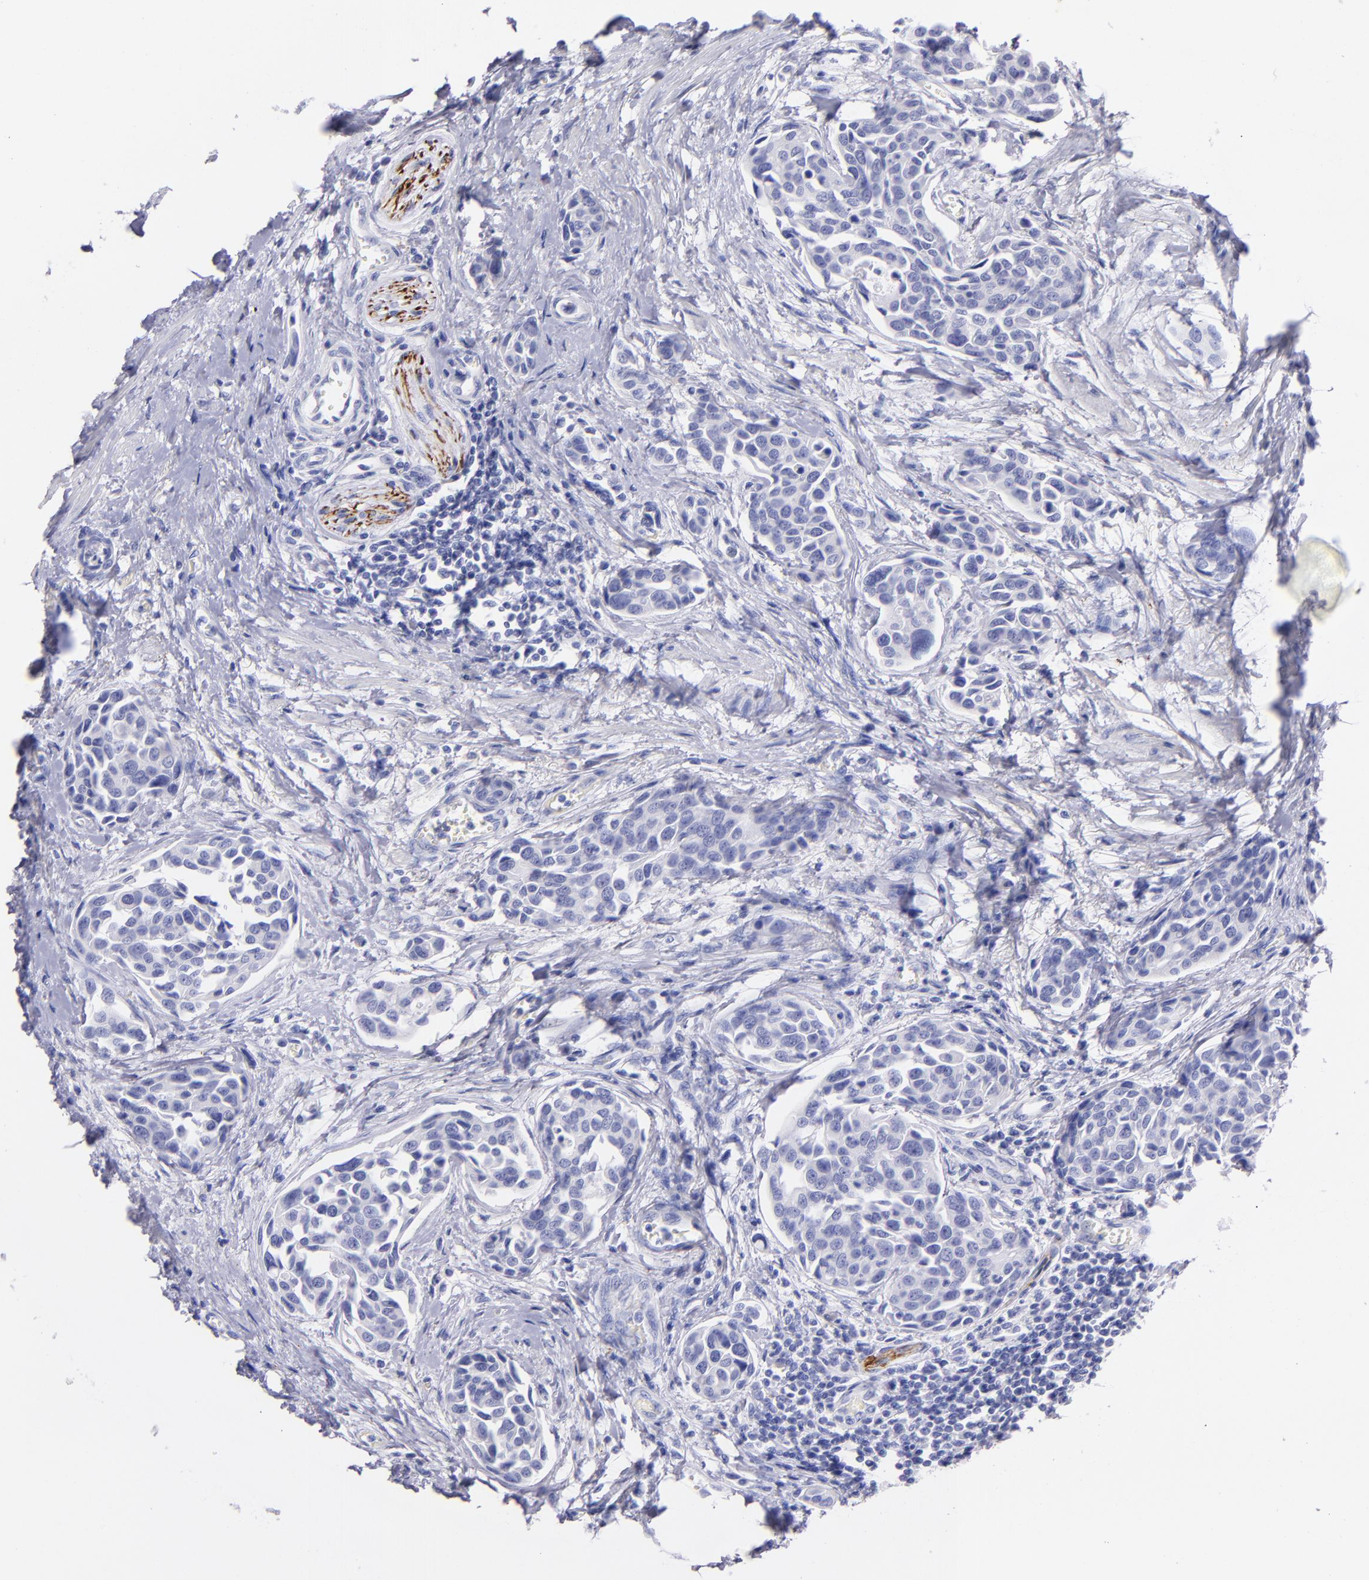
{"staining": {"intensity": "negative", "quantity": "none", "location": "none"}, "tissue": "urothelial cancer", "cell_type": "Tumor cells", "image_type": "cancer", "snomed": [{"axis": "morphology", "description": "Urothelial carcinoma, High grade"}, {"axis": "topography", "description": "Urinary bladder"}], "caption": "Histopathology image shows no protein expression in tumor cells of urothelial cancer tissue.", "gene": "UCHL1", "patient": {"sex": "male", "age": 78}}